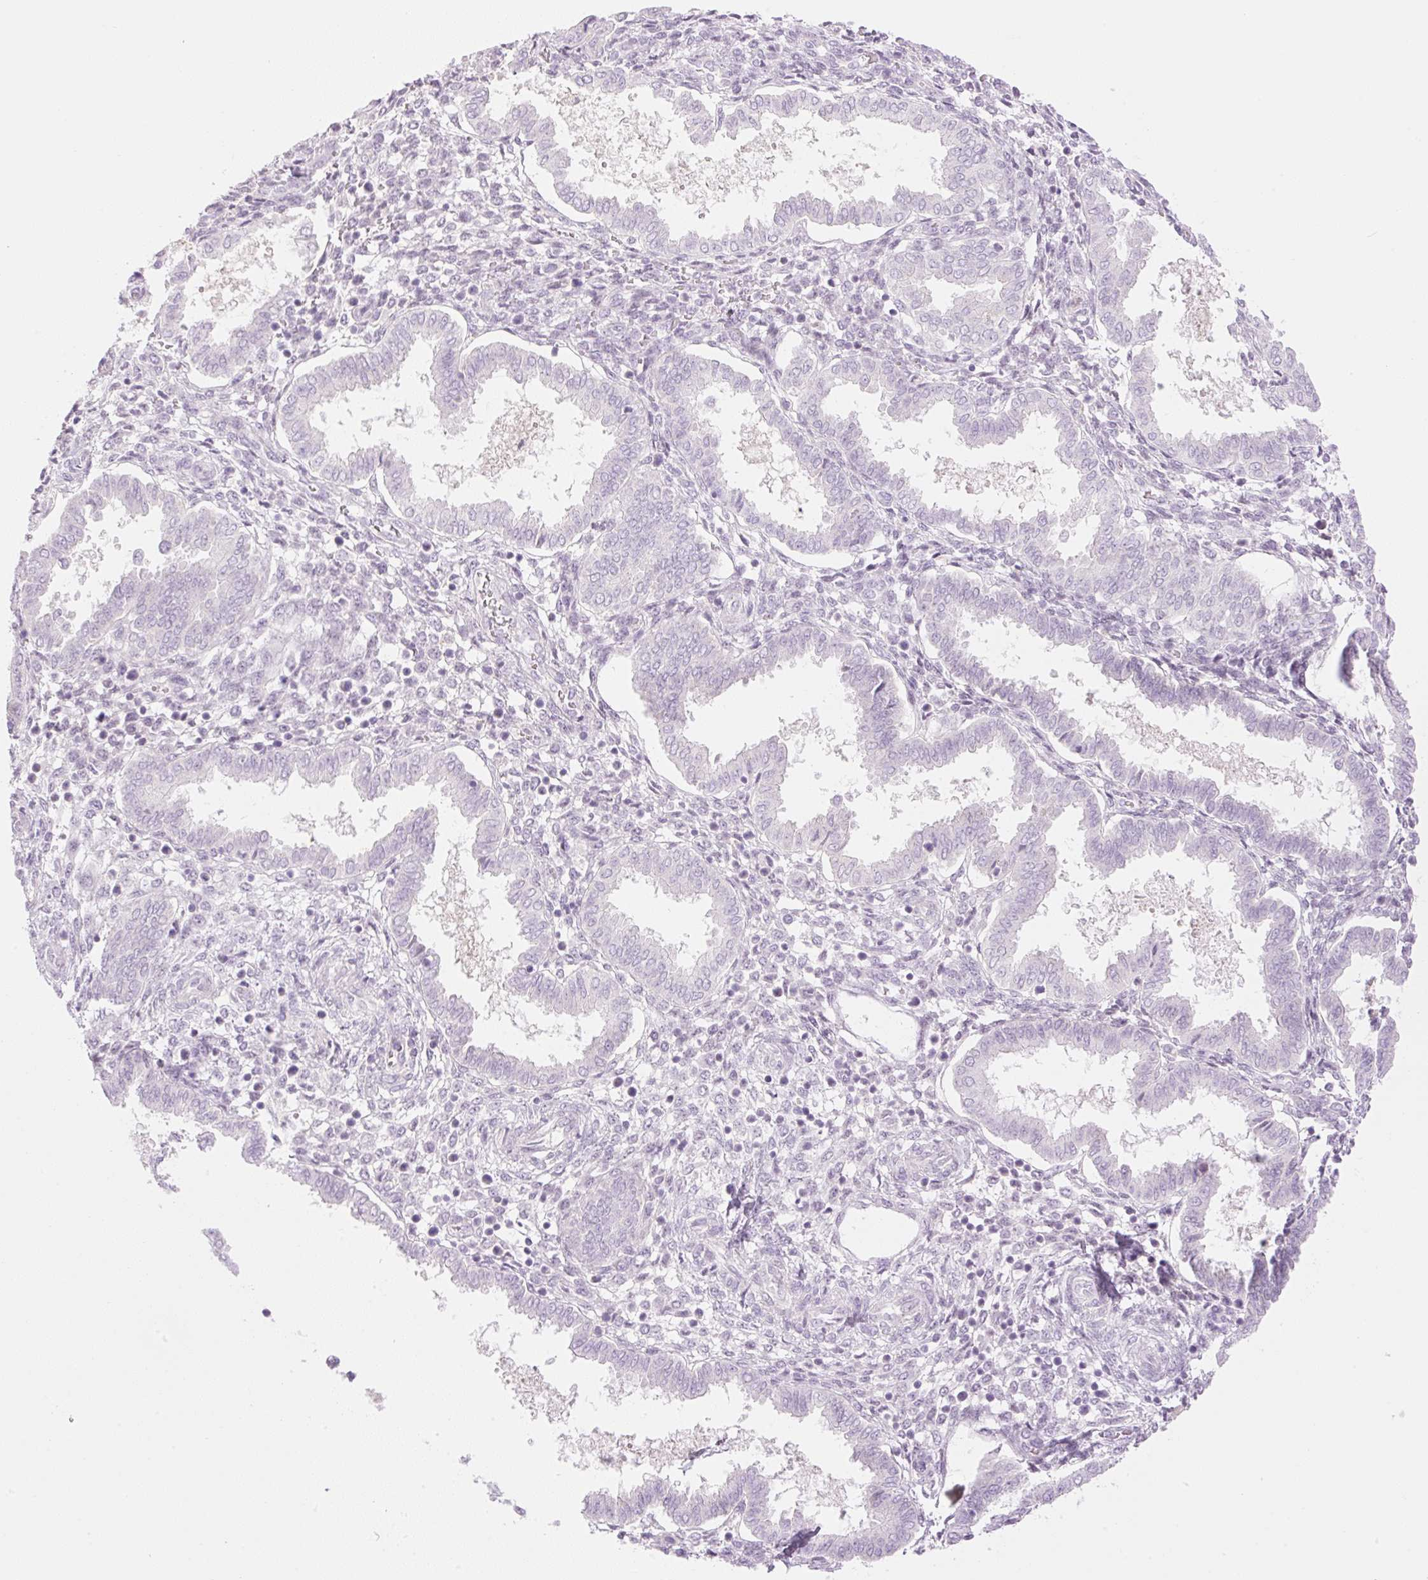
{"staining": {"intensity": "negative", "quantity": "none", "location": "none"}, "tissue": "endometrium", "cell_type": "Cells in endometrial stroma", "image_type": "normal", "snomed": [{"axis": "morphology", "description": "Normal tissue, NOS"}, {"axis": "topography", "description": "Endometrium"}], "caption": "This is a photomicrograph of IHC staining of benign endometrium, which shows no expression in cells in endometrial stroma.", "gene": "TBX15", "patient": {"sex": "female", "age": 24}}